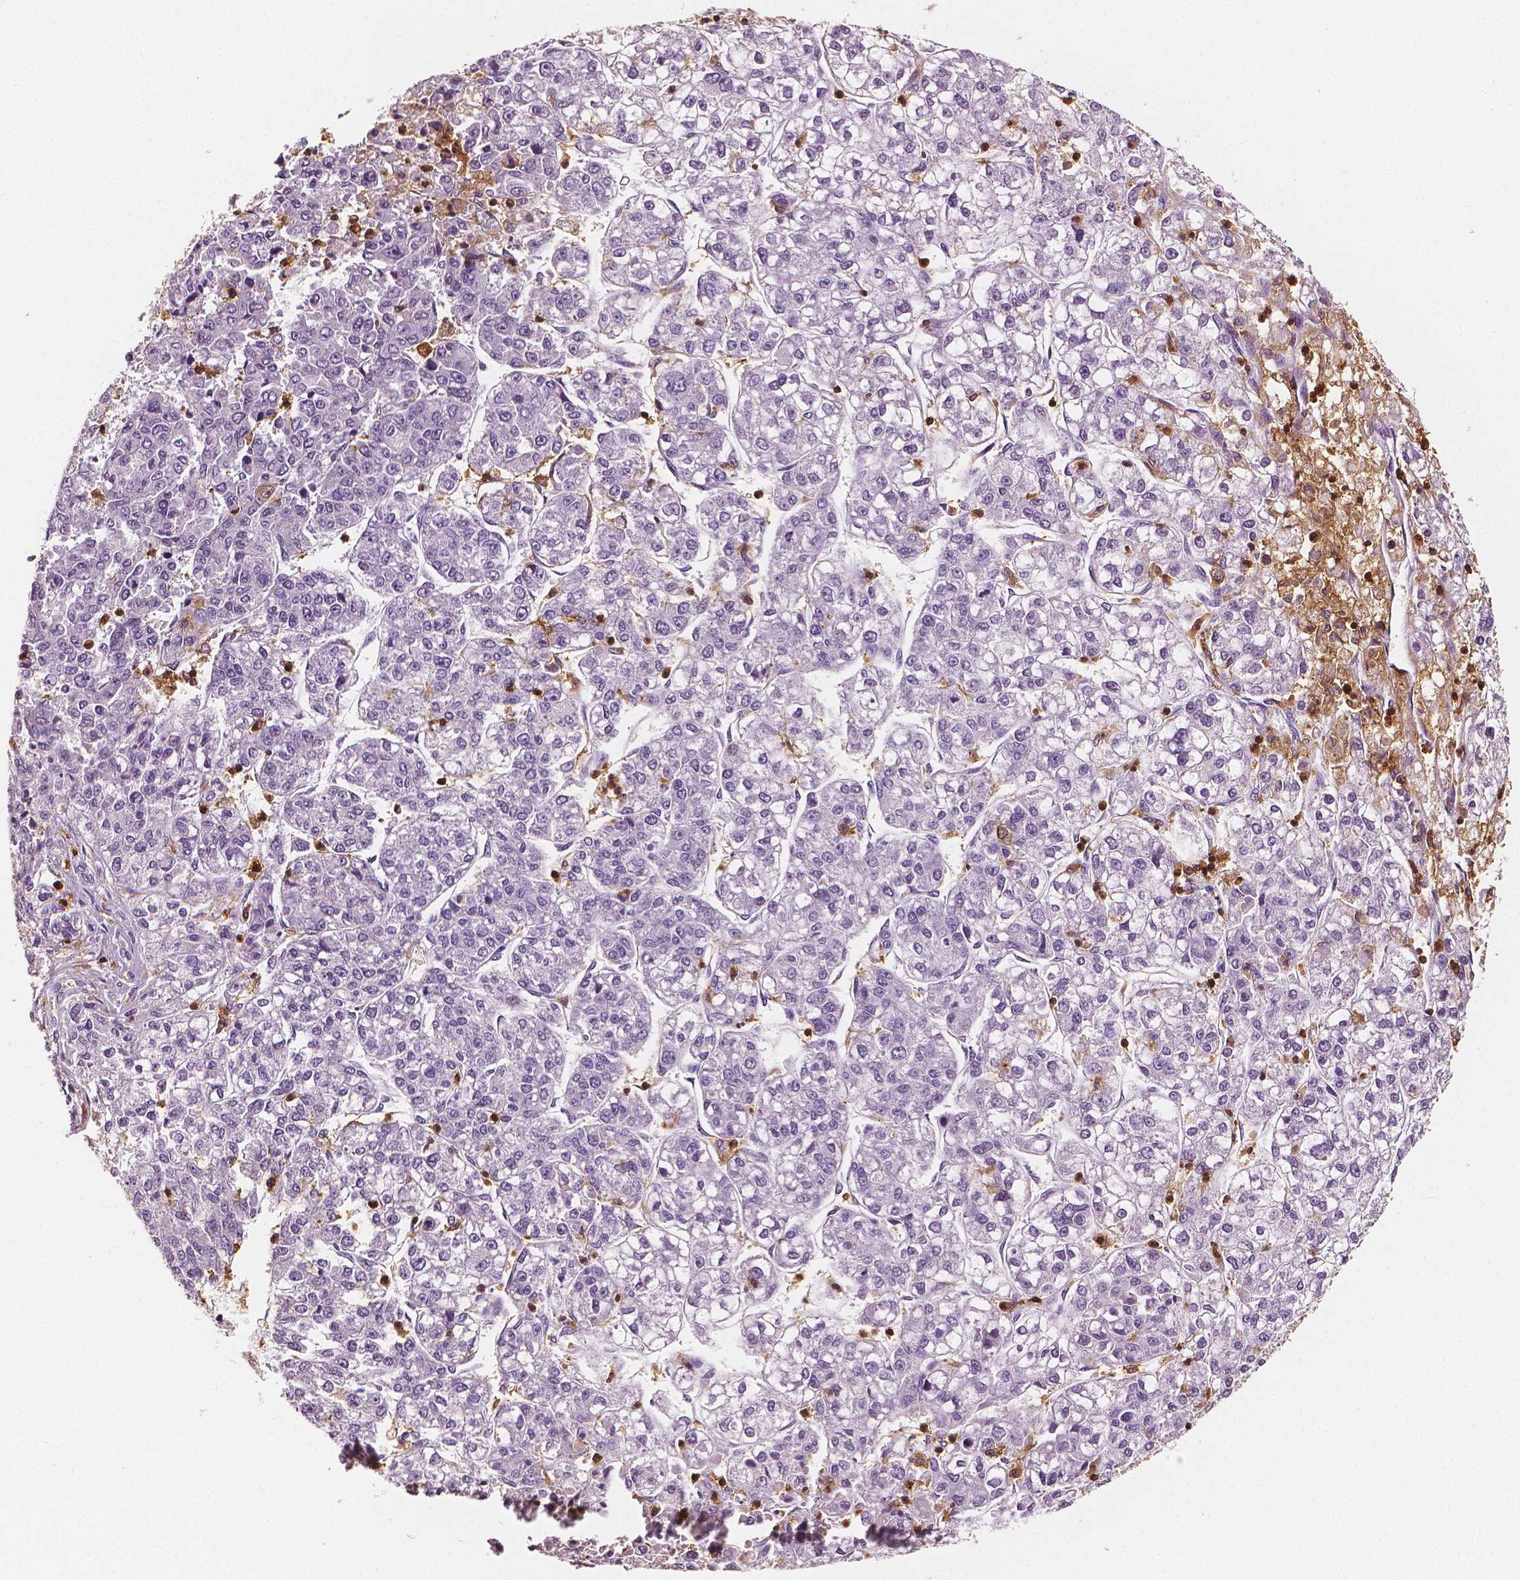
{"staining": {"intensity": "negative", "quantity": "none", "location": "none"}, "tissue": "liver cancer", "cell_type": "Tumor cells", "image_type": "cancer", "snomed": [{"axis": "morphology", "description": "Carcinoma, Hepatocellular, NOS"}, {"axis": "topography", "description": "Liver"}], "caption": "This is an IHC photomicrograph of hepatocellular carcinoma (liver). There is no staining in tumor cells.", "gene": "PTPRC", "patient": {"sex": "male", "age": 56}}